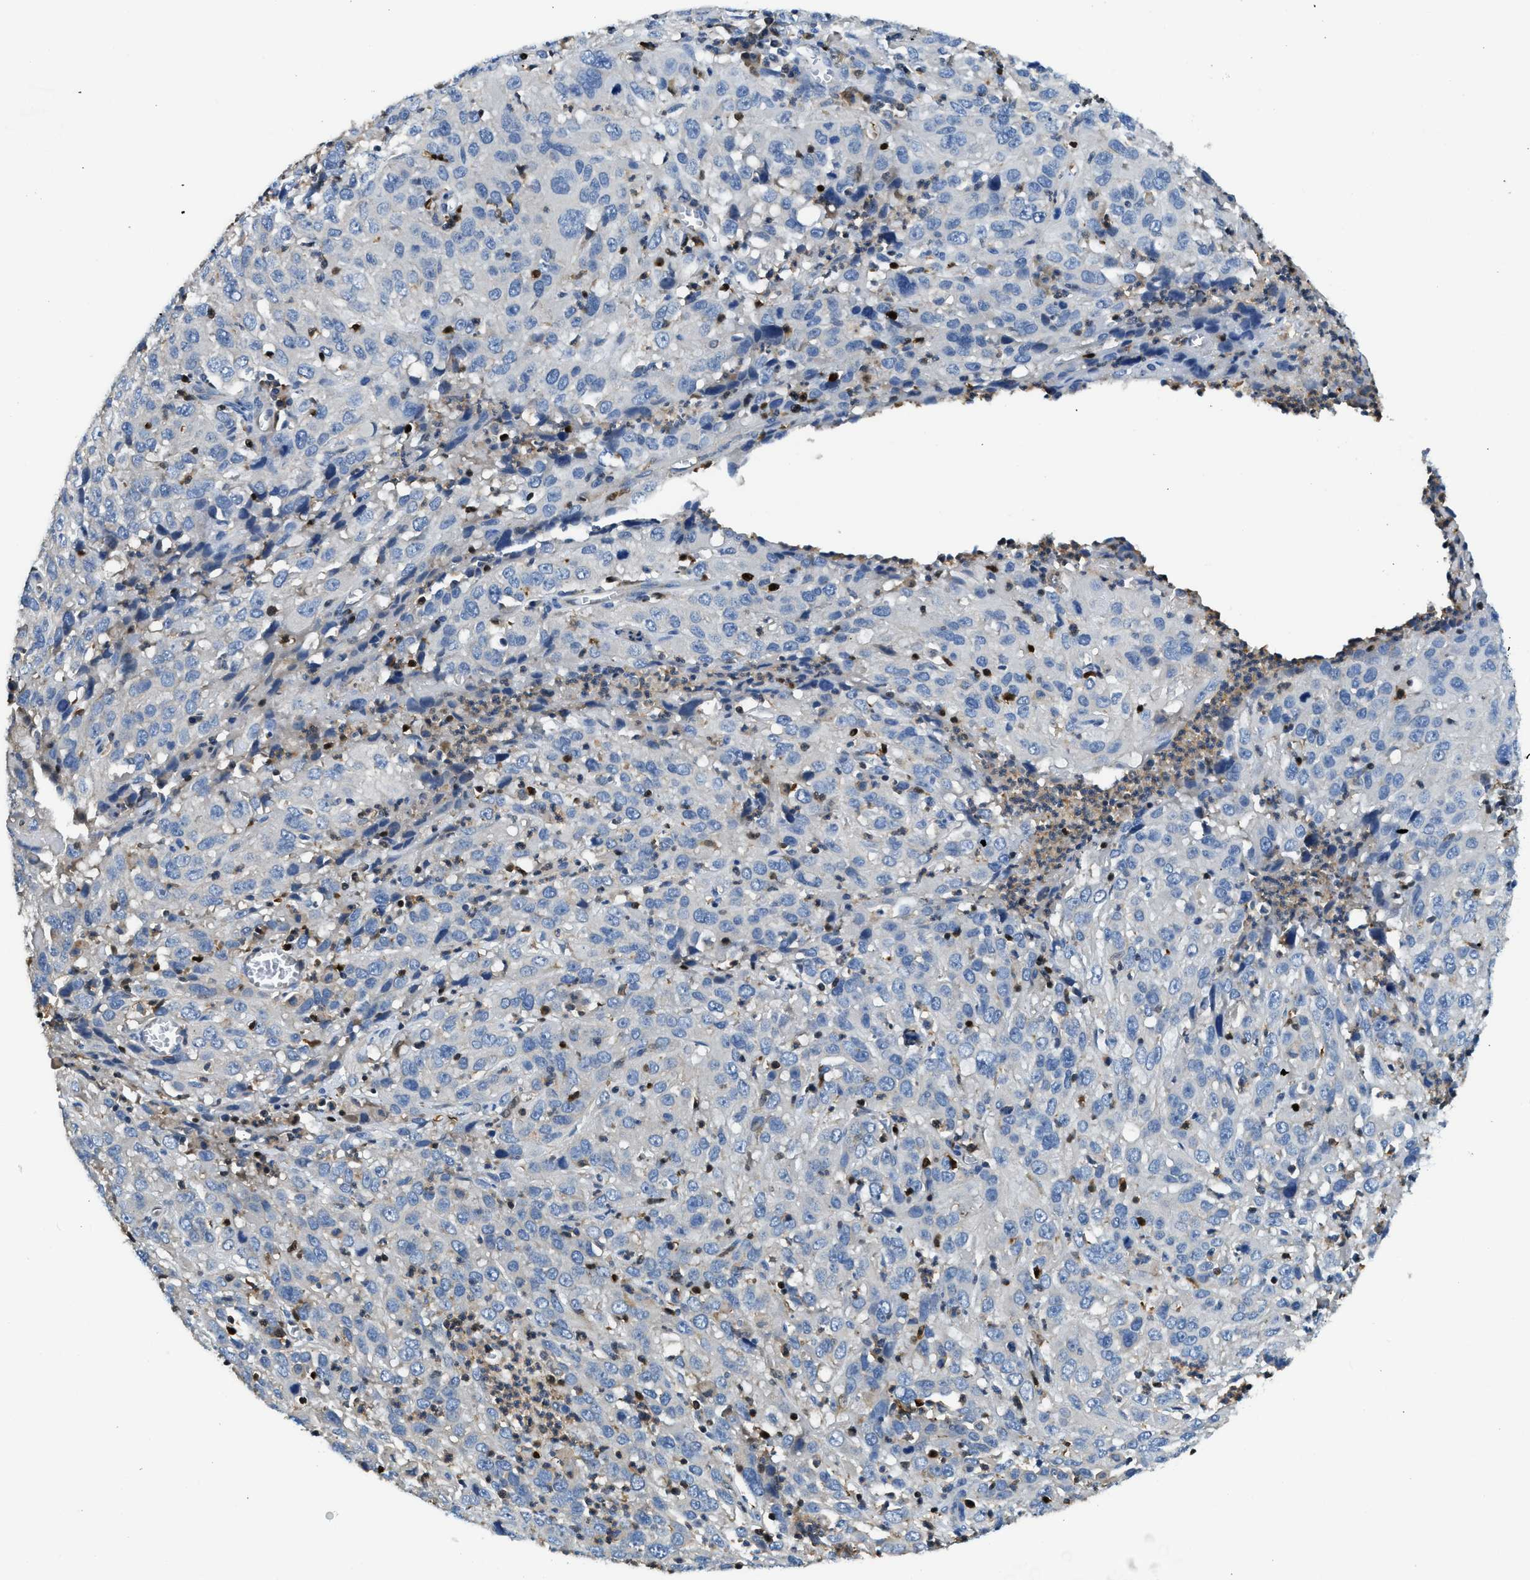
{"staining": {"intensity": "negative", "quantity": "none", "location": "none"}, "tissue": "cervical cancer", "cell_type": "Tumor cells", "image_type": "cancer", "snomed": [{"axis": "morphology", "description": "Squamous cell carcinoma, NOS"}, {"axis": "topography", "description": "Cervix"}], "caption": "Immunohistochemistry (IHC) histopathology image of human cervical squamous cell carcinoma stained for a protein (brown), which exhibits no expression in tumor cells. The staining is performed using DAB brown chromogen with nuclei counter-stained in using hematoxylin.", "gene": "TOX", "patient": {"sex": "female", "age": 32}}